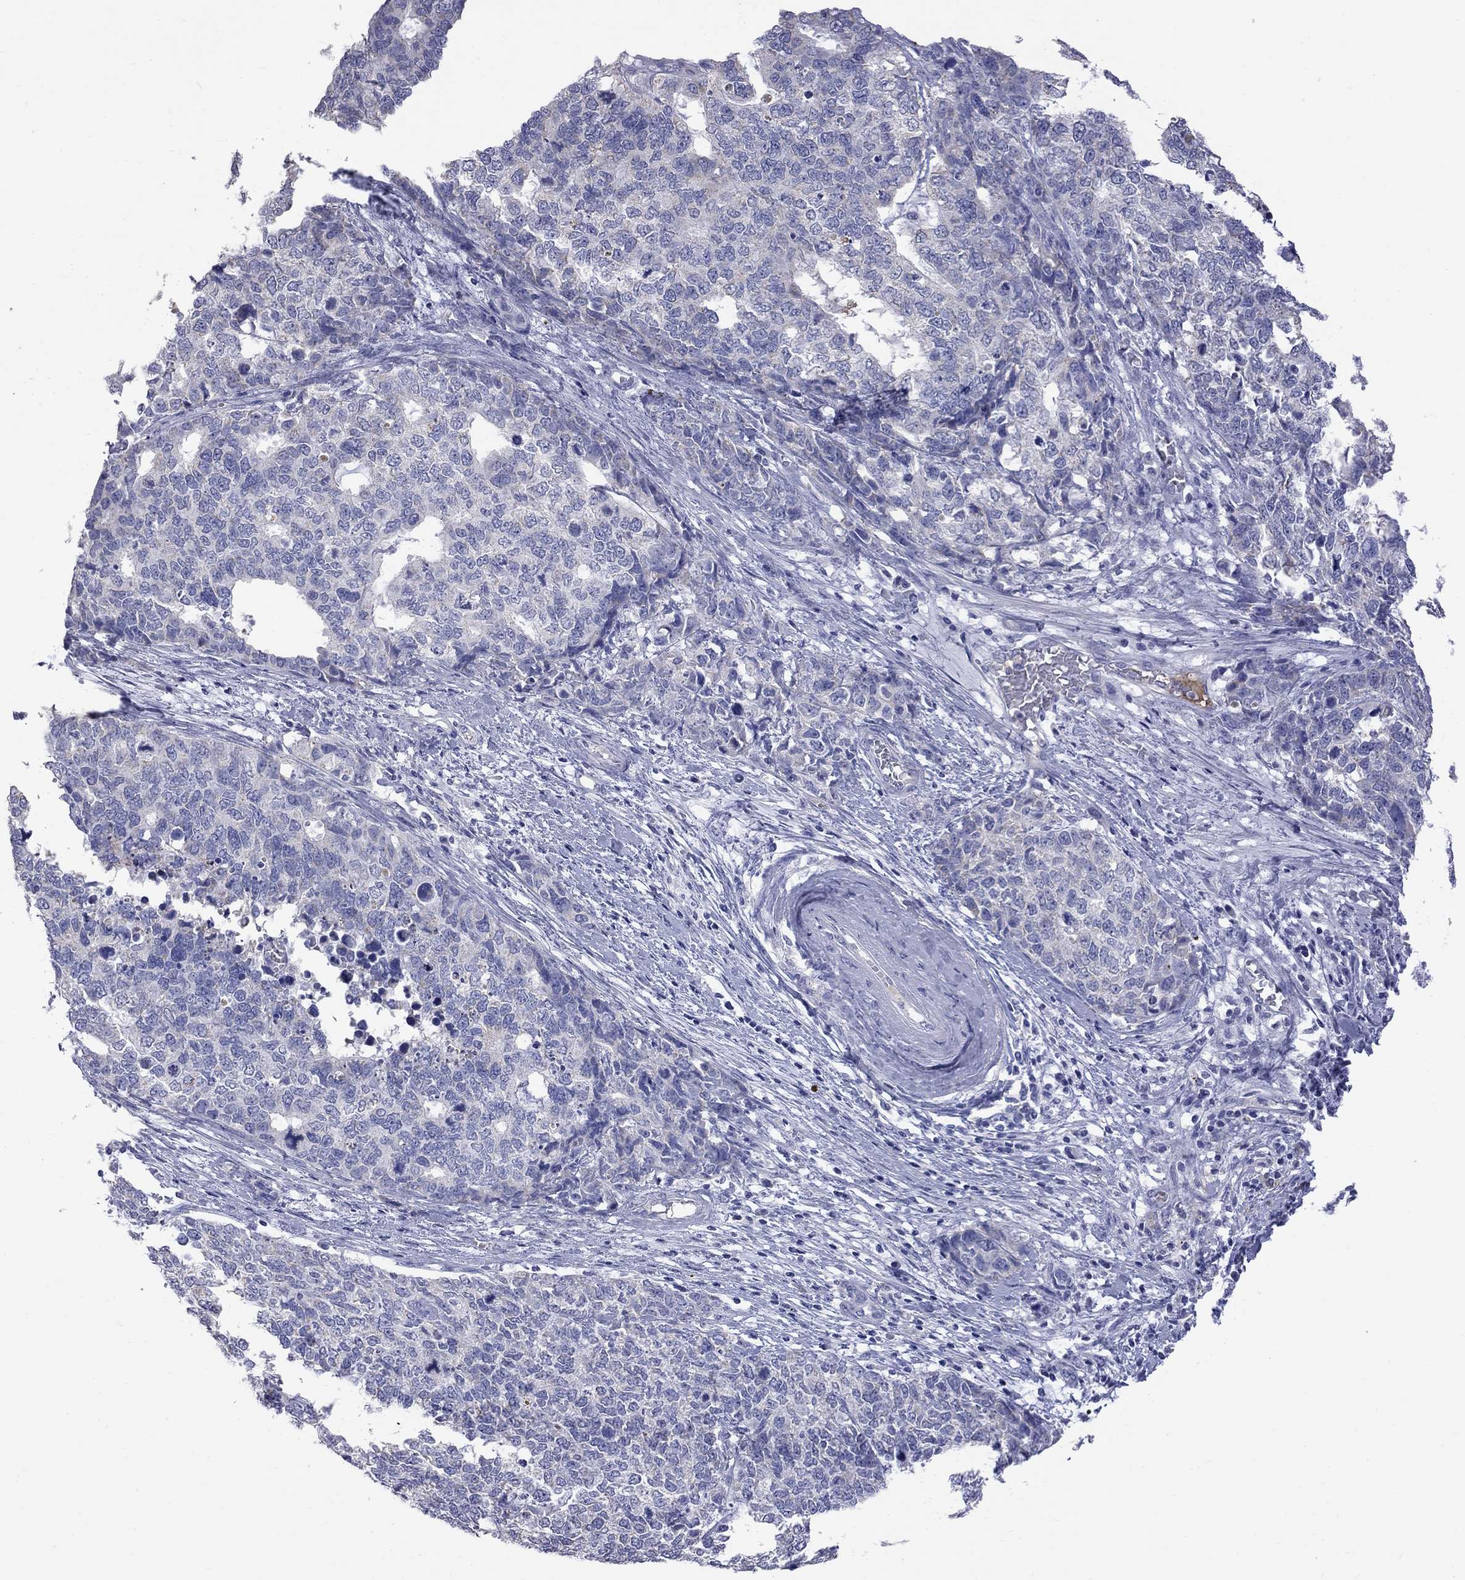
{"staining": {"intensity": "negative", "quantity": "none", "location": "none"}, "tissue": "cervical cancer", "cell_type": "Tumor cells", "image_type": "cancer", "snomed": [{"axis": "morphology", "description": "Squamous cell carcinoma, NOS"}, {"axis": "topography", "description": "Cervix"}], "caption": "Immunohistochemistry histopathology image of neoplastic tissue: squamous cell carcinoma (cervical) stained with DAB (3,3'-diaminobenzidine) demonstrates no significant protein staining in tumor cells. (Immunohistochemistry (ihc), brightfield microscopy, high magnification).", "gene": "KCND2", "patient": {"sex": "female", "age": 63}}